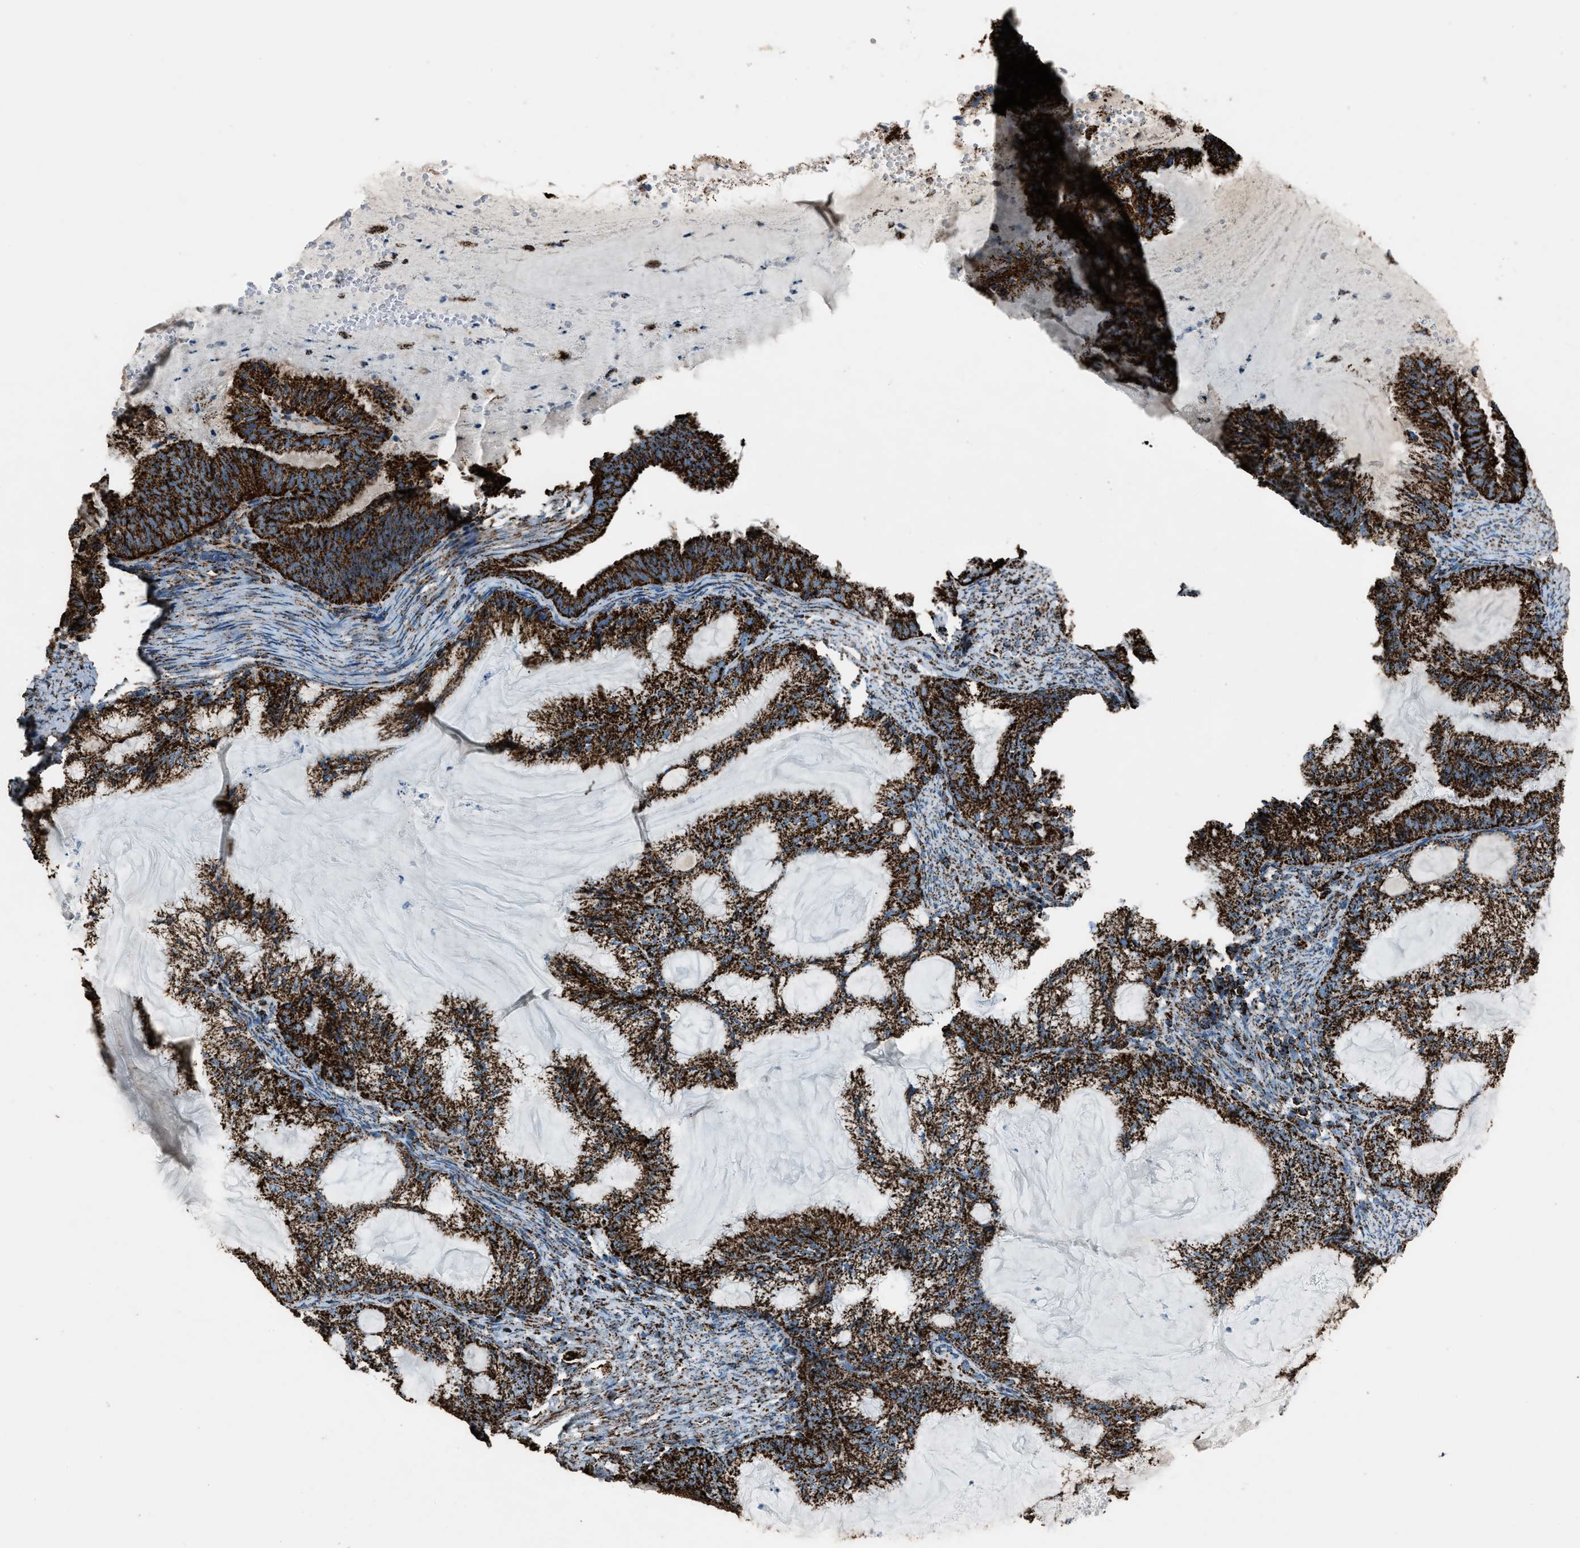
{"staining": {"intensity": "strong", "quantity": ">75%", "location": "cytoplasmic/membranous"}, "tissue": "endometrial cancer", "cell_type": "Tumor cells", "image_type": "cancer", "snomed": [{"axis": "morphology", "description": "Adenocarcinoma, NOS"}, {"axis": "topography", "description": "Endometrium"}], "caption": "Tumor cells exhibit high levels of strong cytoplasmic/membranous staining in about >75% of cells in human adenocarcinoma (endometrial).", "gene": "MDH2", "patient": {"sex": "female", "age": 86}}